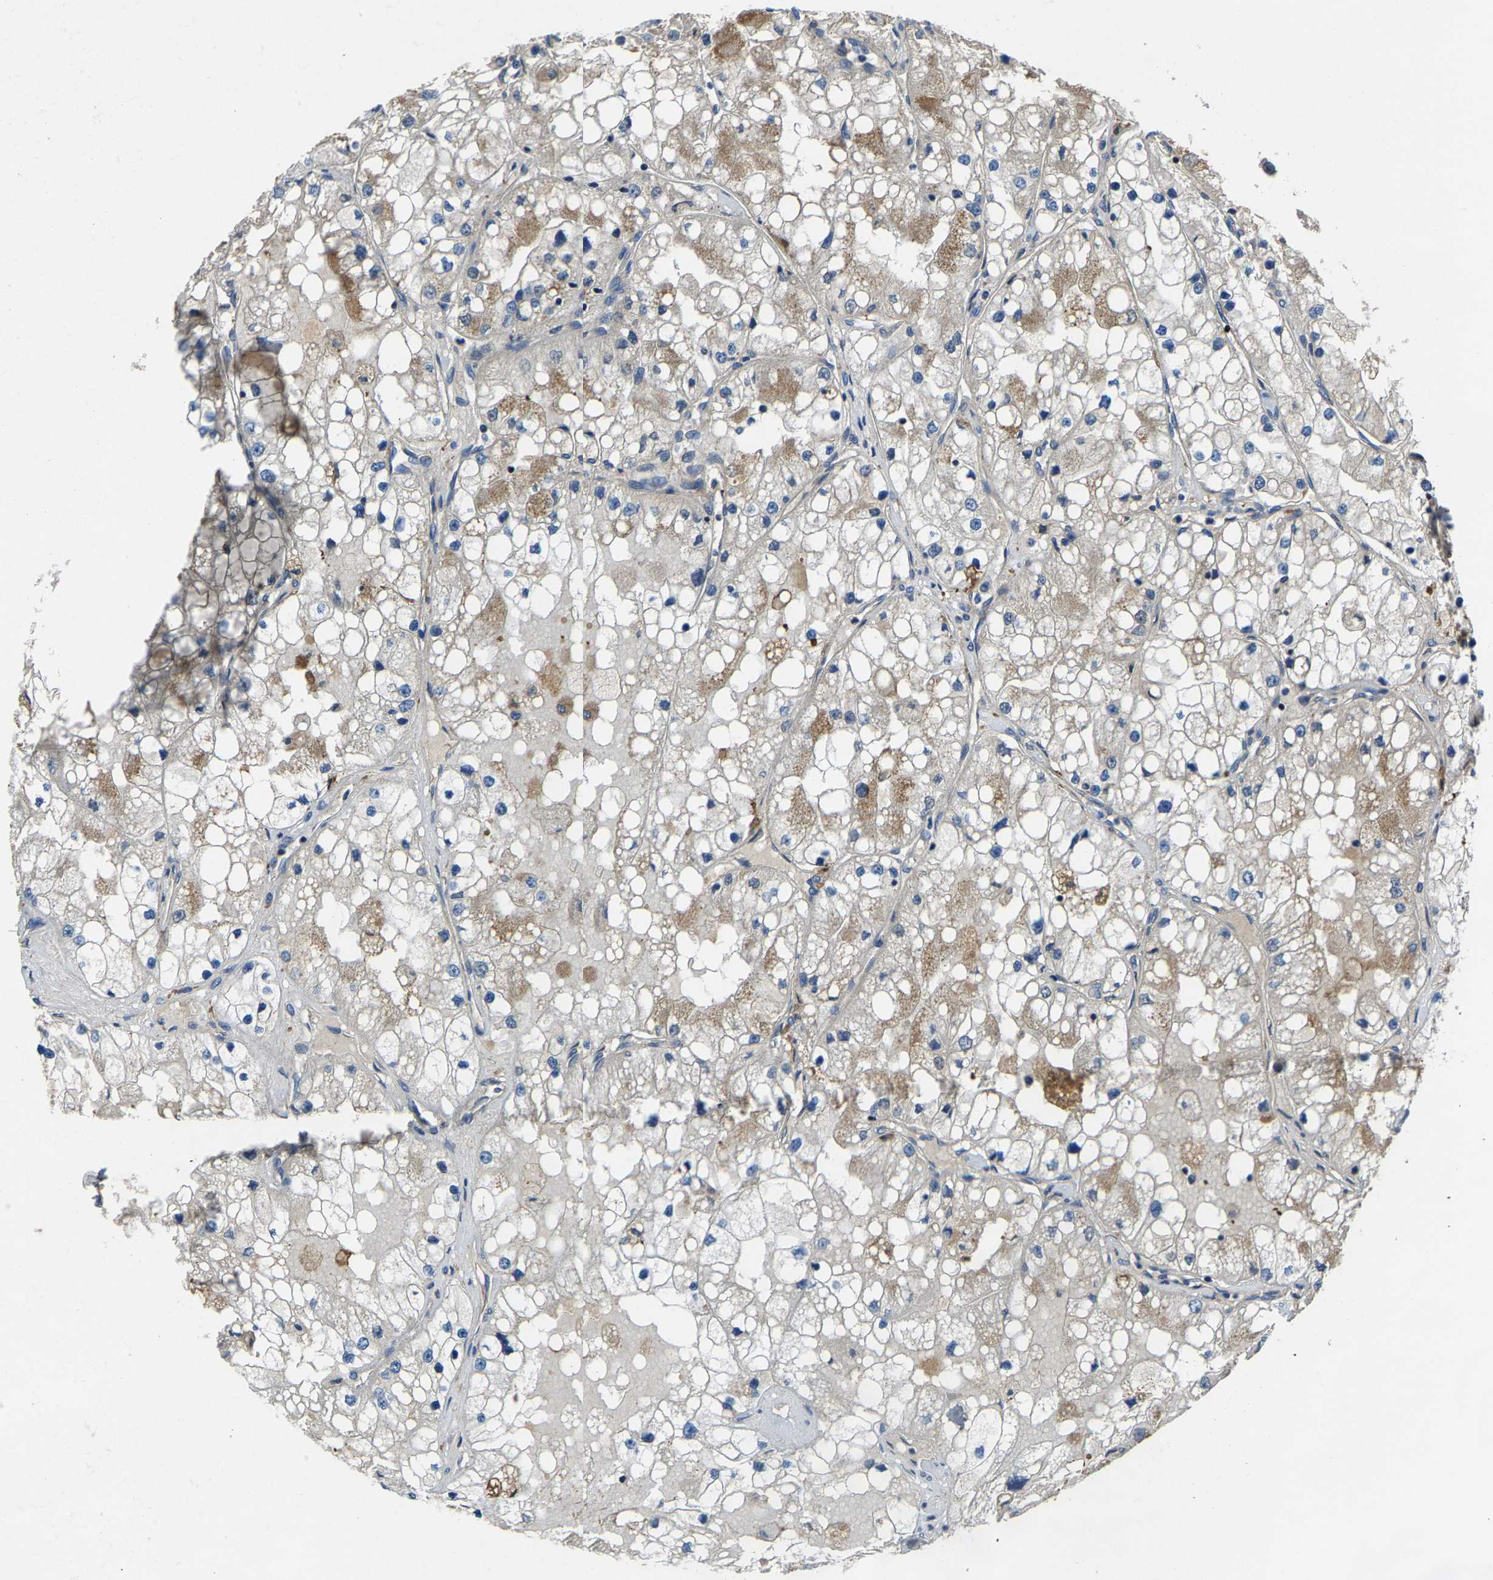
{"staining": {"intensity": "weak", "quantity": "25%-75%", "location": "cytoplasmic/membranous"}, "tissue": "renal cancer", "cell_type": "Tumor cells", "image_type": "cancer", "snomed": [{"axis": "morphology", "description": "Adenocarcinoma, NOS"}, {"axis": "topography", "description": "Kidney"}], "caption": "Weak cytoplasmic/membranous positivity for a protein is appreciated in approximately 25%-75% of tumor cells of adenocarcinoma (renal) using immunohistochemistry (IHC).", "gene": "AGBL3", "patient": {"sex": "male", "age": 68}}